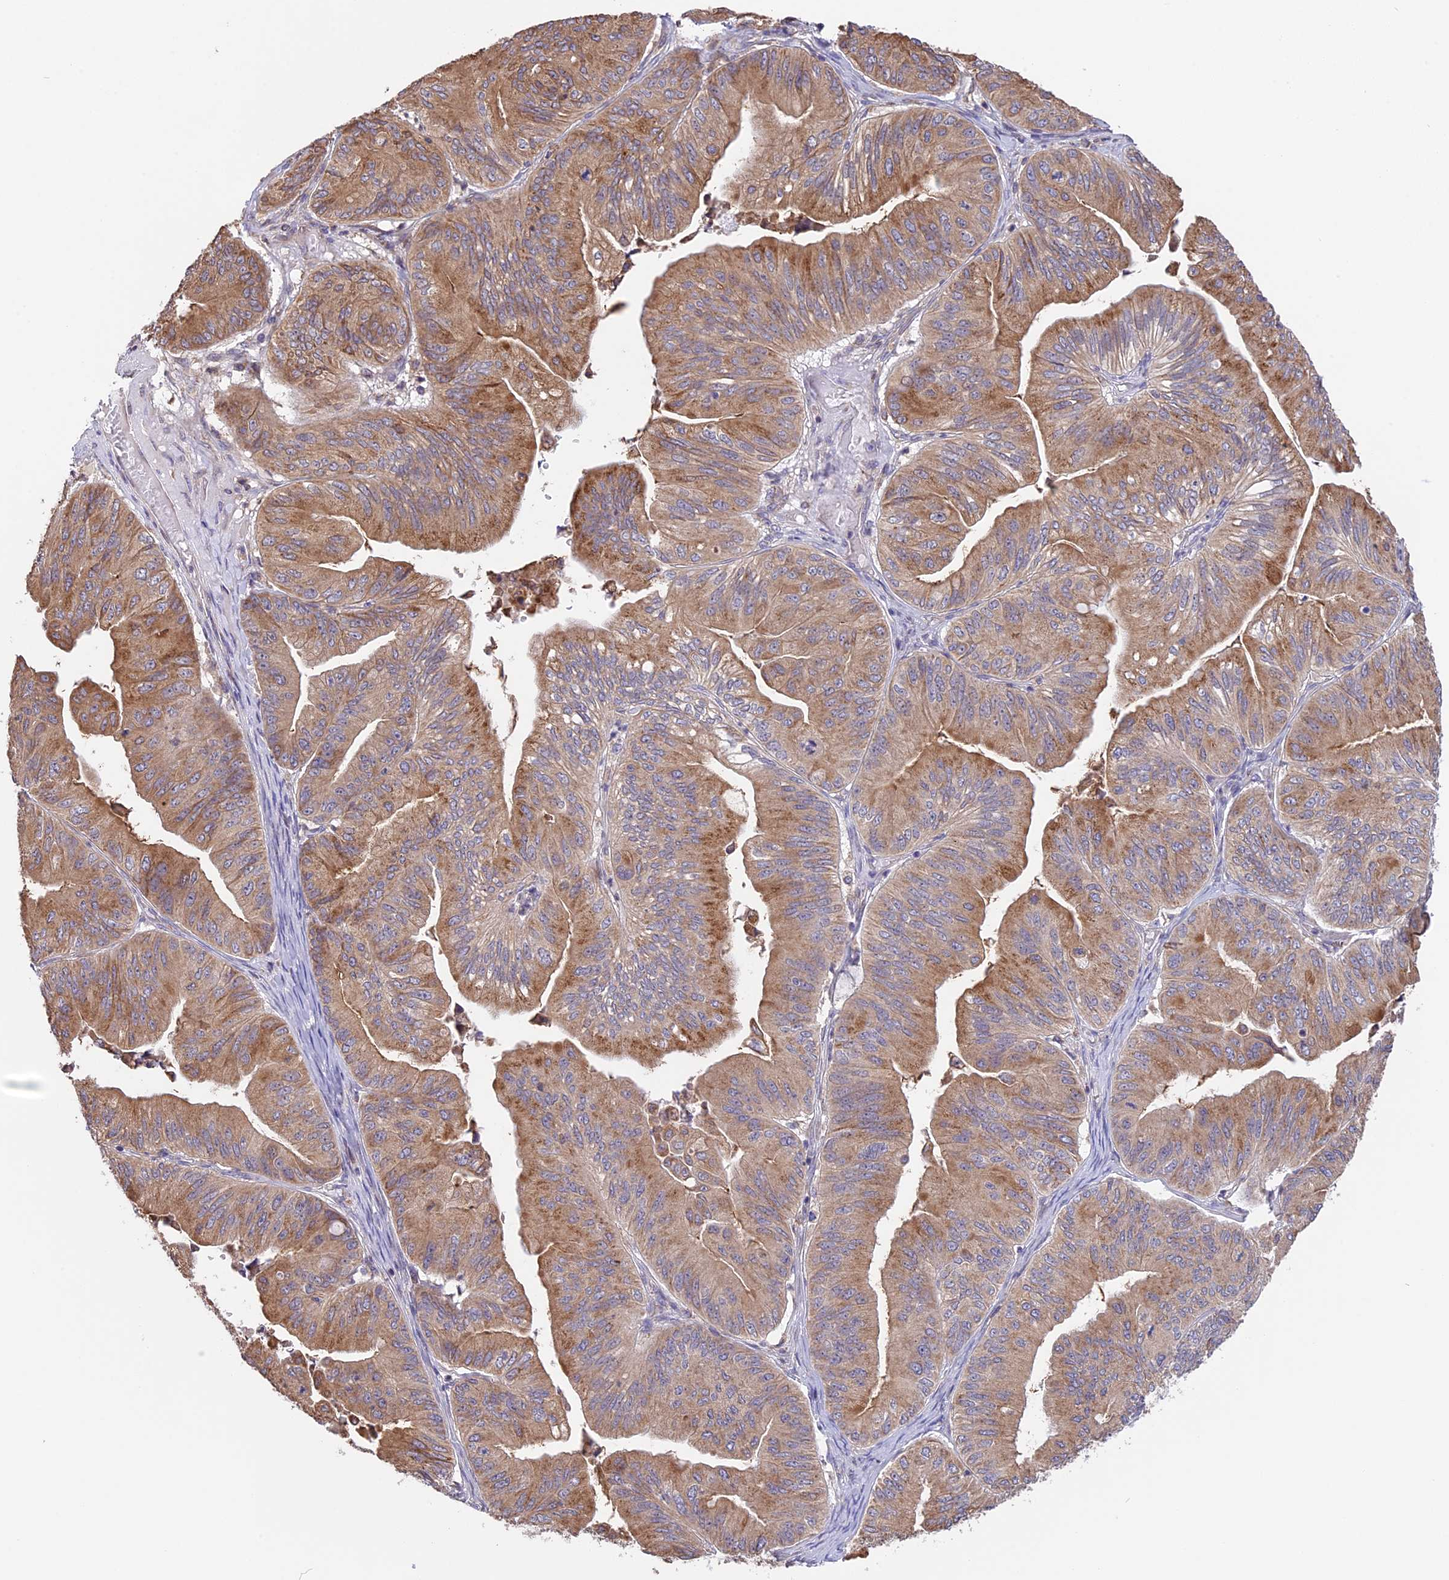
{"staining": {"intensity": "moderate", "quantity": ">75%", "location": "cytoplasmic/membranous"}, "tissue": "ovarian cancer", "cell_type": "Tumor cells", "image_type": "cancer", "snomed": [{"axis": "morphology", "description": "Cystadenocarcinoma, mucinous, NOS"}, {"axis": "topography", "description": "Ovary"}], "caption": "High-magnification brightfield microscopy of ovarian mucinous cystadenocarcinoma stained with DAB (3,3'-diaminobenzidine) (brown) and counterstained with hematoxylin (blue). tumor cells exhibit moderate cytoplasmic/membranous staining is appreciated in approximately>75% of cells. Immunohistochemistry stains the protein in brown and the nuclei are stained blue.", "gene": "DMRTA2", "patient": {"sex": "female", "age": 61}}